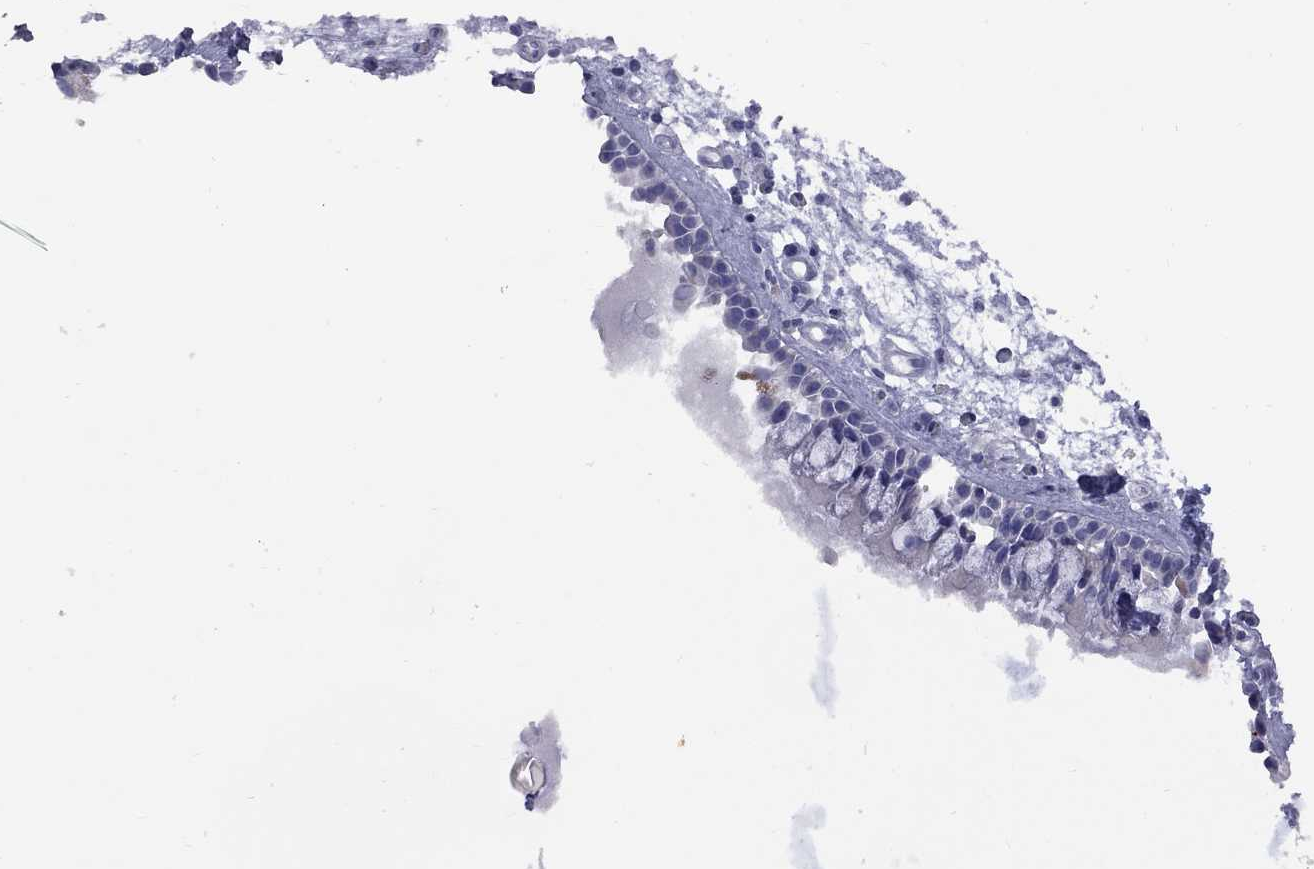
{"staining": {"intensity": "strong", "quantity": "<25%", "location": "cytoplasmic/membranous"}, "tissue": "nasopharynx", "cell_type": "Respiratory epithelial cells", "image_type": "normal", "snomed": [{"axis": "morphology", "description": "Normal tissue, NOS"}, {"axis": "topography", "description": "Nasopharynx"}], "caption": "Protein analysis of unremarkable nasopharynx shows strong cytoplasmic/membranous expression in approximately <25% of respiratory epithelial cells.", "gene": "ABCB4", "patient": {"sex": "female", "age": 47}}